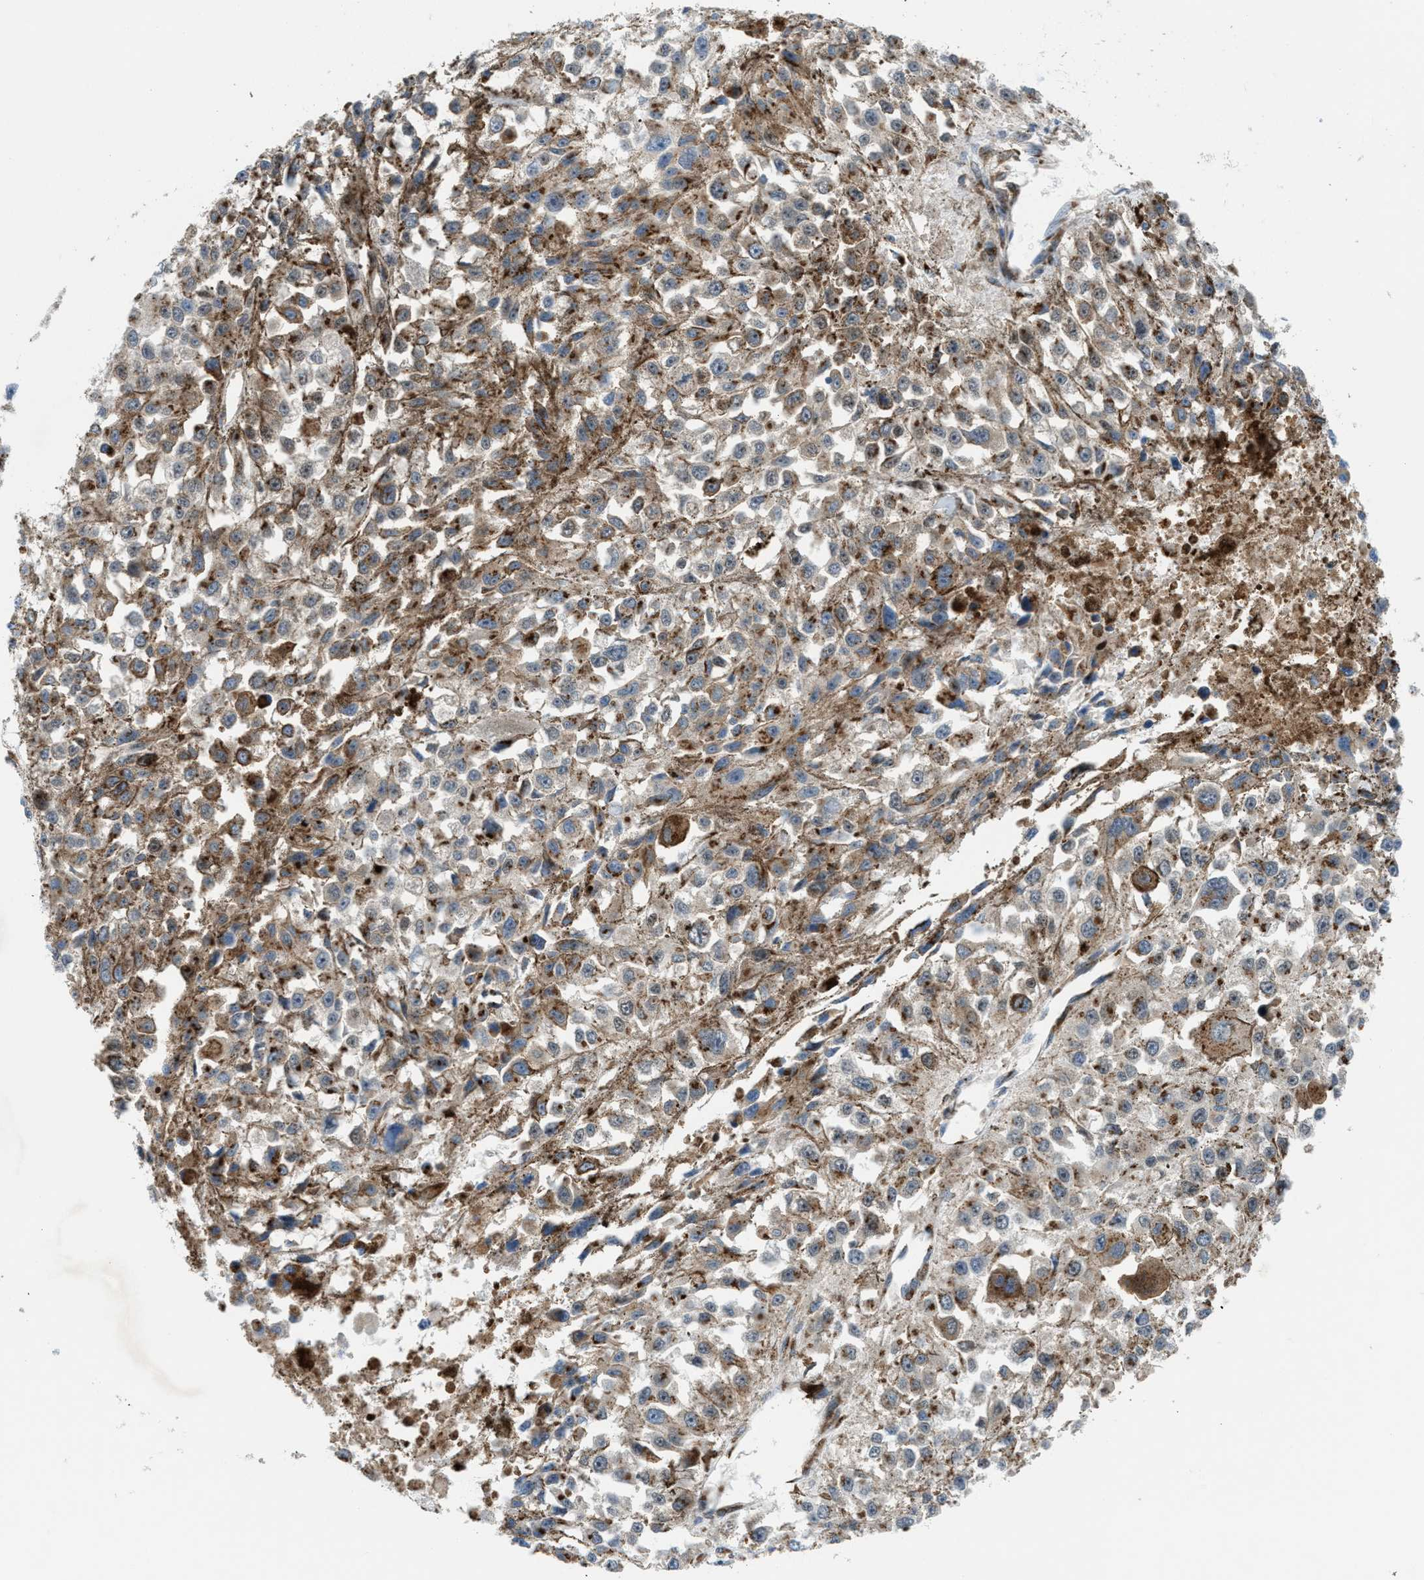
{"staining": {"intensity": "moderate", "quantity": "25%-75%", "location": "cytoplasmic/membranous"}, "tissue": "melanoma", "cell_type": "Tumor cells", "image_type": "cancer", "snomed": [{"axis": "morphology", "description": "Malignant melanoma, Metastatic site"}, {"axis": "topography", "description": "Lymph node"}], "caption": "Protein expression analysis of human malignant melanoma (metastatic site) reveals moderate cytoplasmic/membranous positivity in approximately 25%-75% of tumor cells. (Stains: DAB in brown, nuclei in blue, Microscopy: brightfield microscopy at high magnification).", "gene": "SLC38A10", "patient": {"sex": "male", "age": 59}}